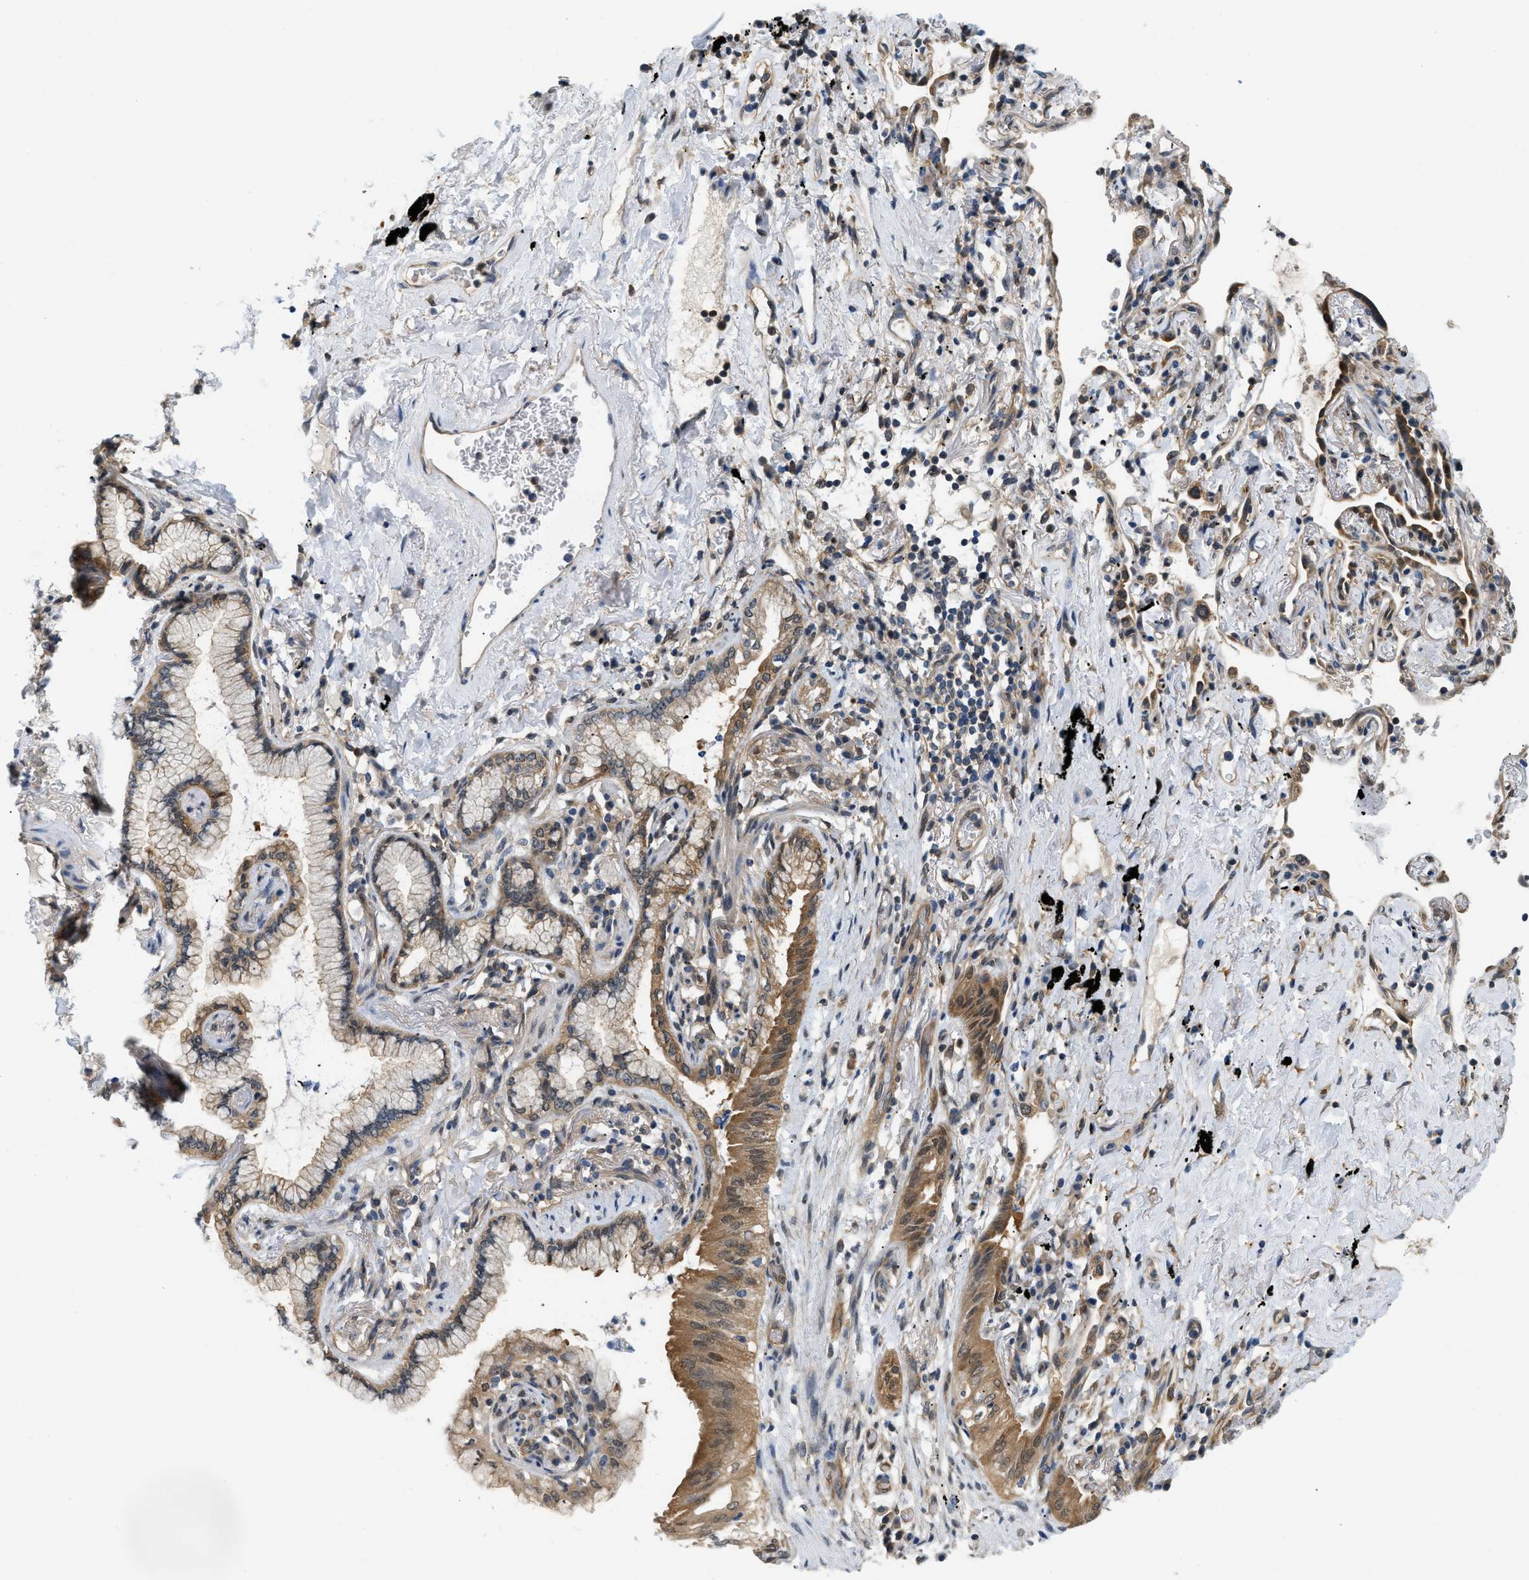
{"staining": {"intensity": "moderate", "quantity": ">75%", "location": "cytoplasmic/membranous,nuclear"}, "tissue": "lung cancer", "cell_type": "Tumor cells", "image_type": "cancer", "snomed": [{"axis": "morphology", "description": "Normal tissue, NOS"}, {"axis": "morphology", "description": "Adenocarcinoma, NOS"}, {"axis": "topography", "description": "Bronchus"}, {"axis": "topography", "description": "Lung"}], "caption": "Immunohistochemical staining of lung adenocarcinoma shows moderate cytoplasmic/membranous and nuclear protein staining in about >75% of tumor cells. (Brightfield microscopy of DAB IHC at high magnification).", "gene": "EIF4EBP2", "patient": {"sex": "female", "age": 70}}